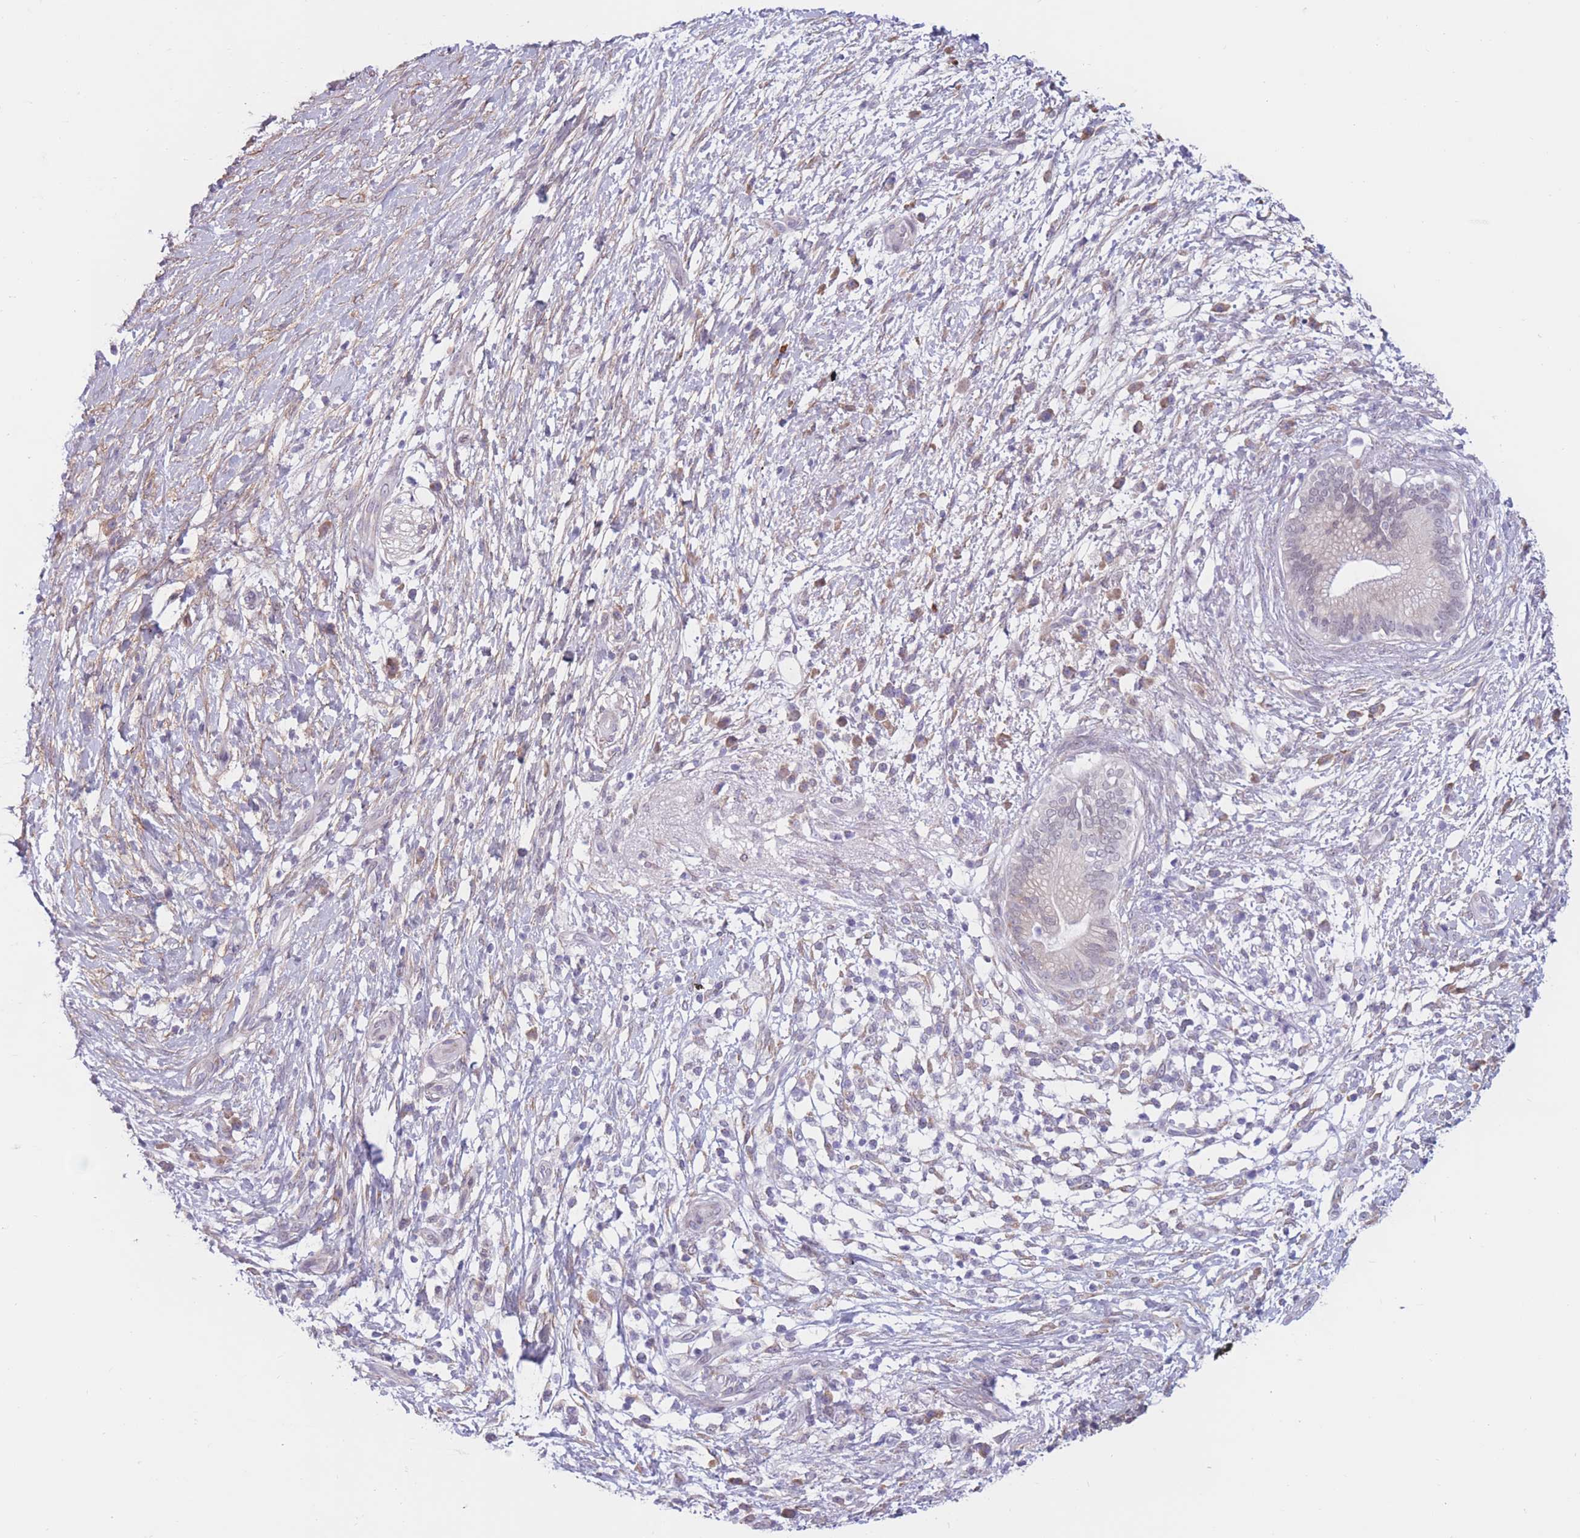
{"staining": {"intensity": "negative", "quantity": "none", "location": "none"}, "tissue": "pancreatic cancer", "cell_type": "Tumor cells", "image_type": "cancer", "snomed": [{"axis": "morphology", "description": "Adenocarcinoma, NOS"}, {"axis": "topography", "description": "Pancreas"}], "caption": "This is an immunohistochemistry micrograph of pancreatic cancer. There is no staining in tumor cells.", "gene": "COL27A1", "patient": {"sex": "female", "age": 72}}